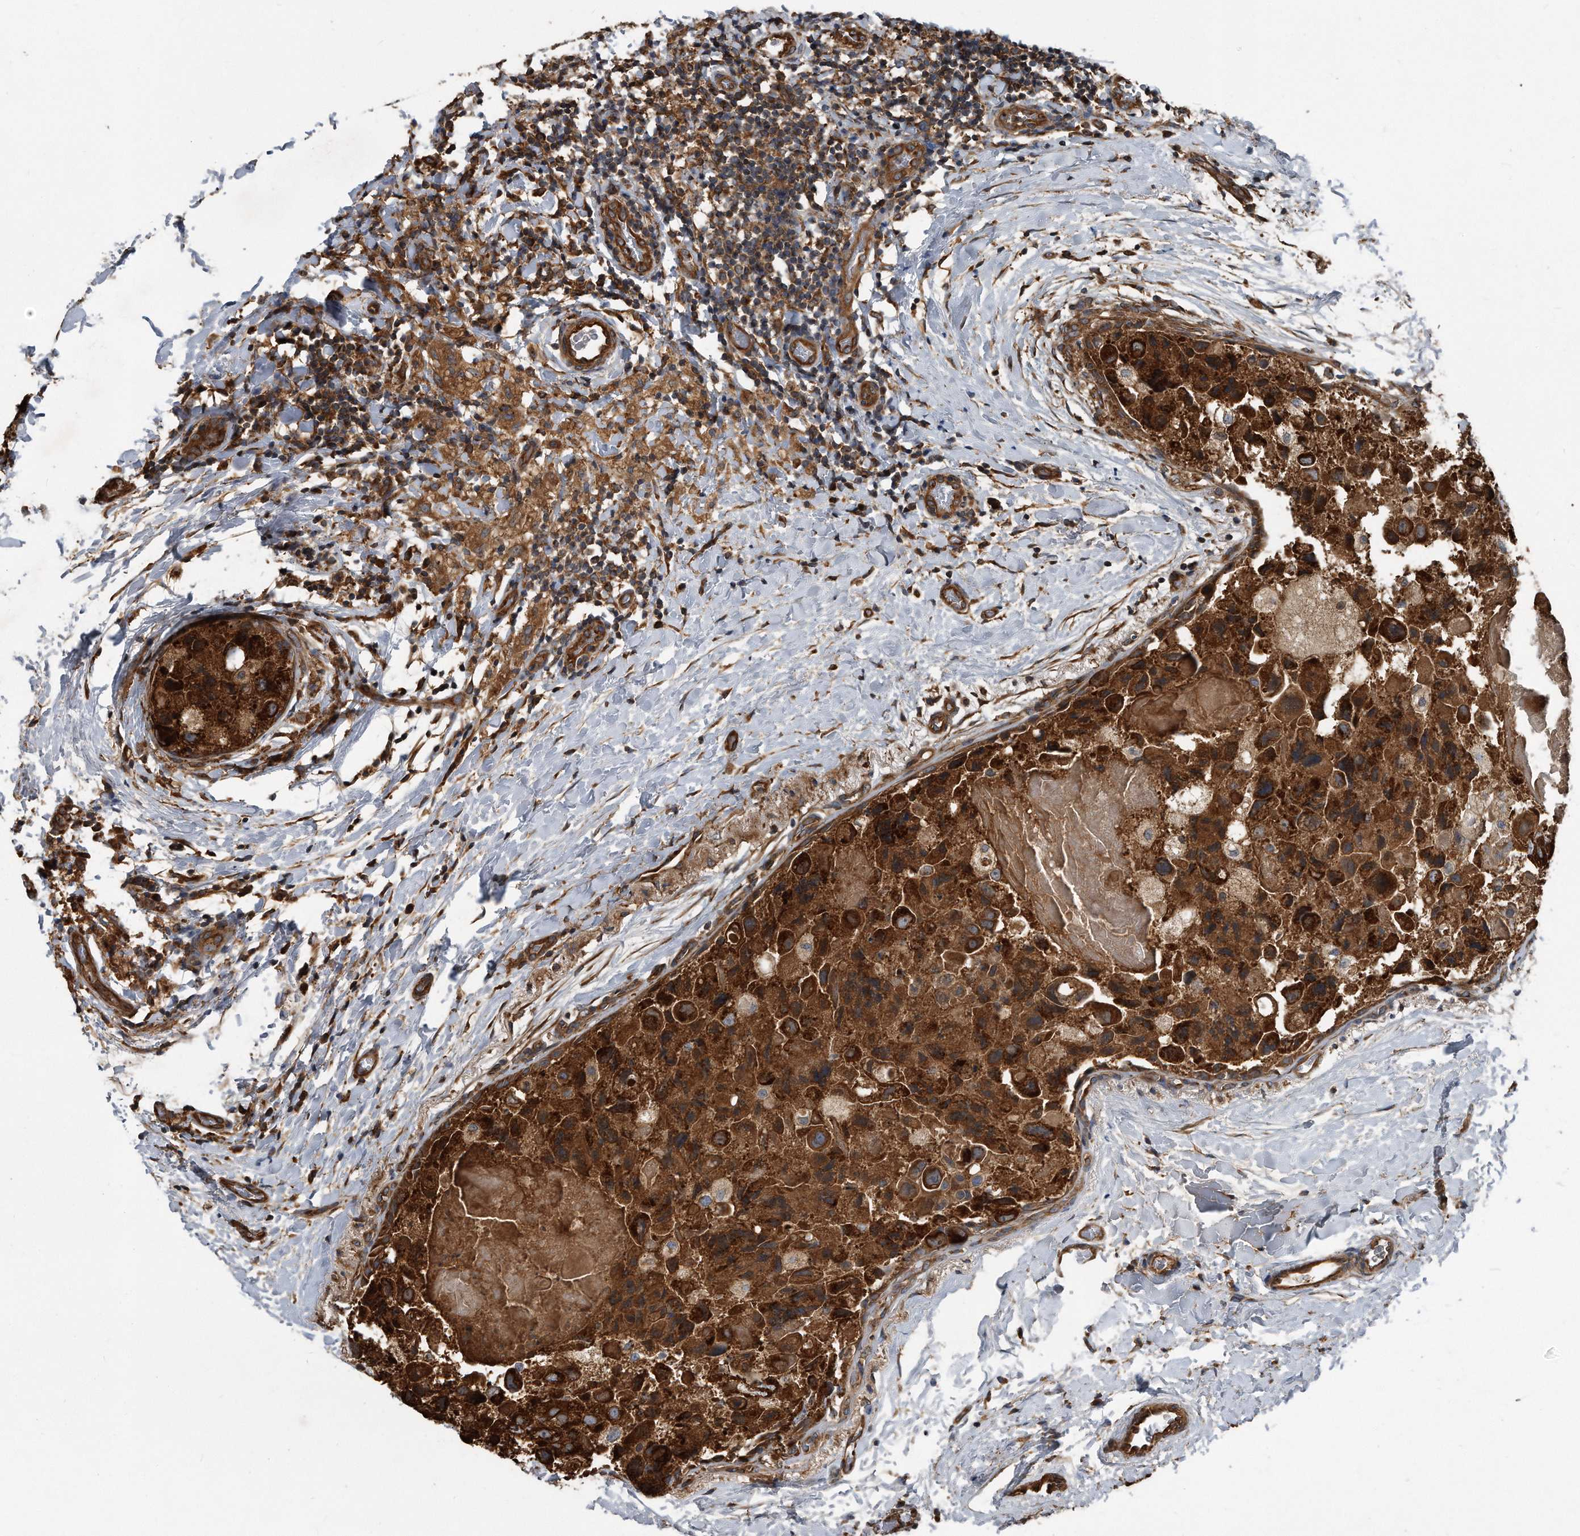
{"staining": {"intensity": "strong", "quantity": ">75%", "location": "cytoplasmic/membranous"}, "tissue": "breast cancer", "cell_type": "Tumor cells", "image_type": "cancer", "snomed": [{"axis": "morphology", "description": "Duct carcinoma"}, {"axis": "topography", "description": "Breast"}], "caption": "IHC photomicrograph of neoplastic tissue: breast cancer stained using immunohistochemistry (IHC) shows high levels of strong protein expression localized specifically in the cytoplasmic/membranous of tumor cells, appearing as a cytoplasmic/membranous brown color.", "gene": "FAM136A", "patient": {"sex": "female", "age": 62}}